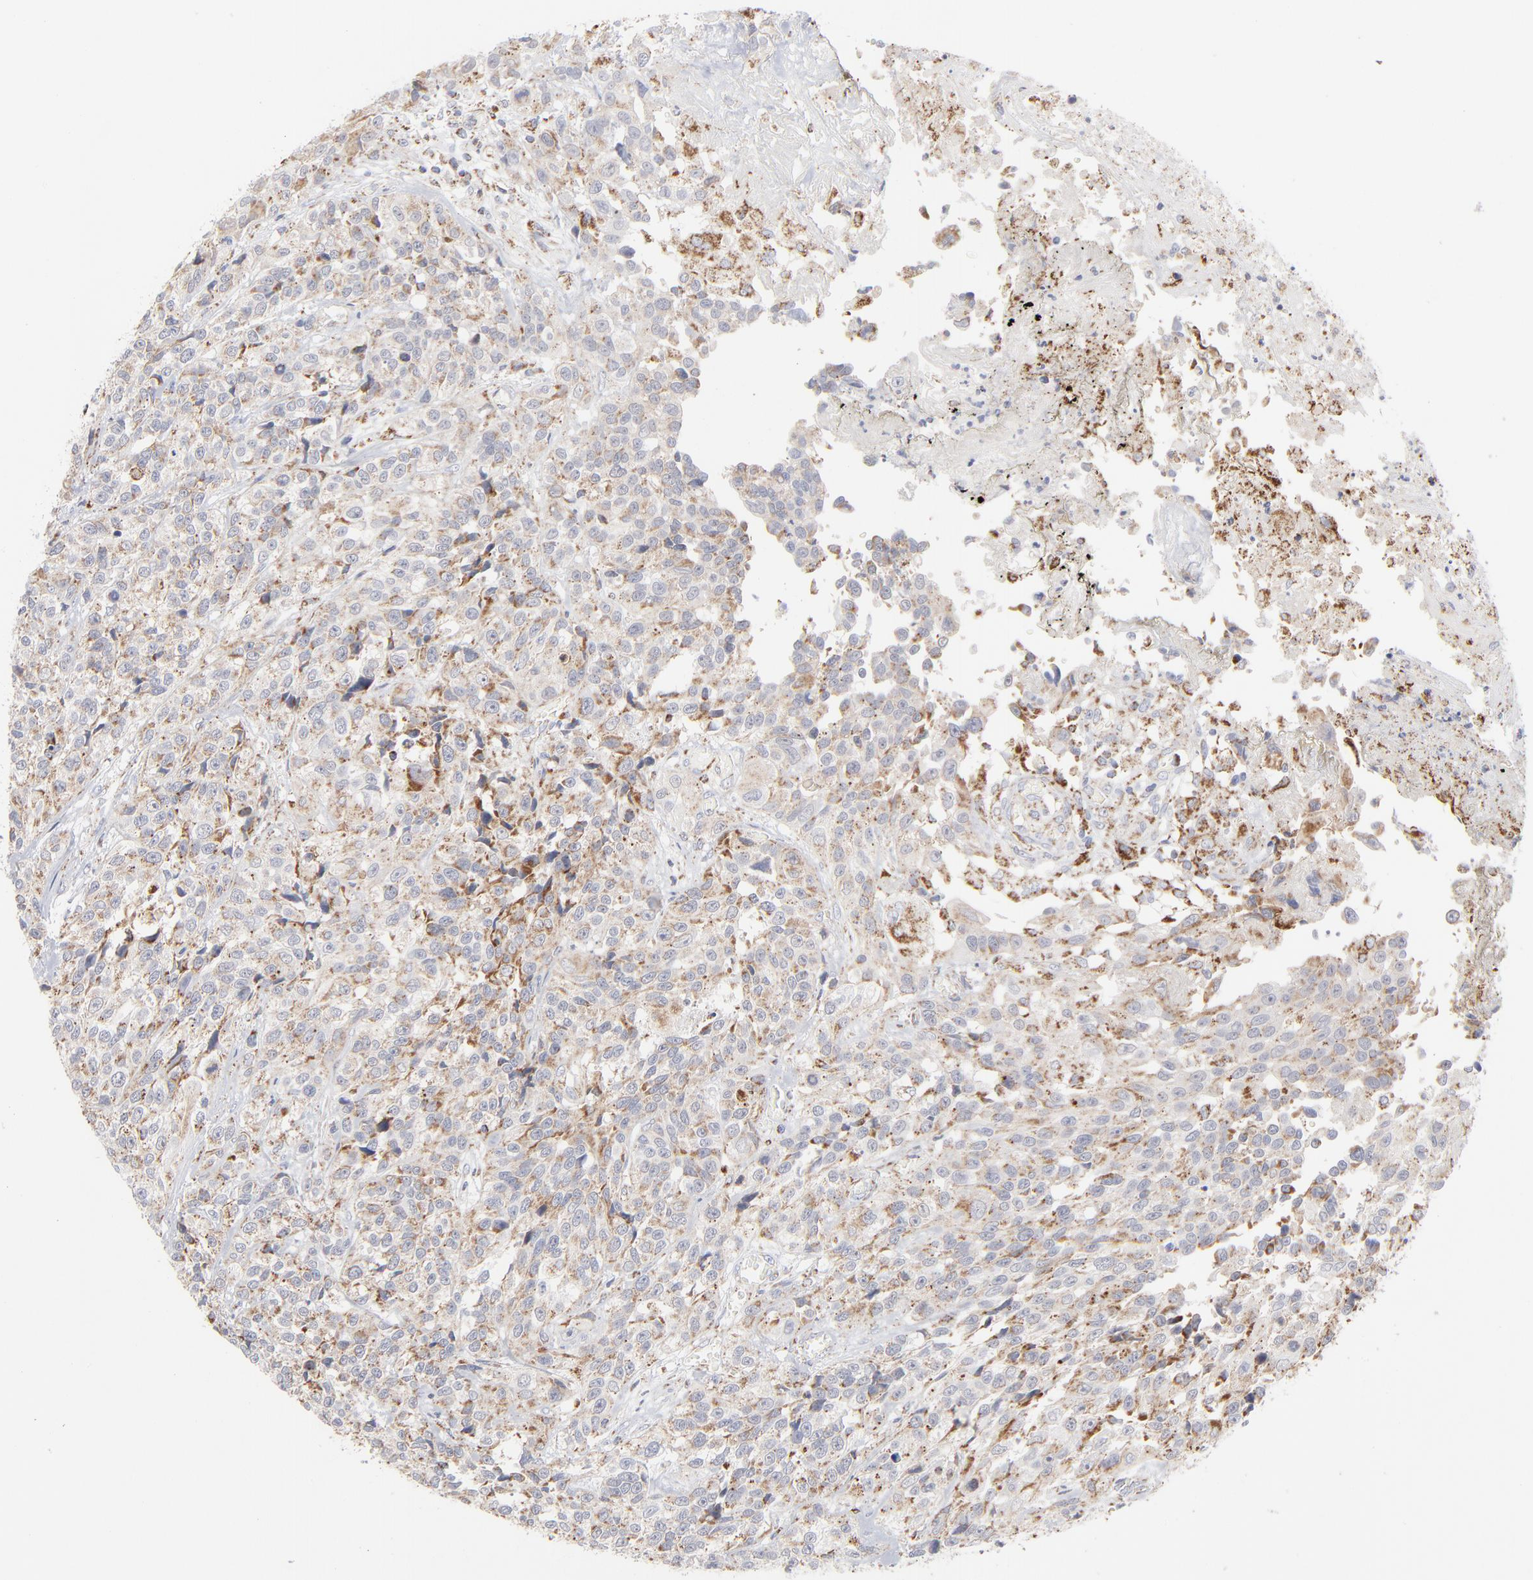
{"staining": {"intensity": "moderate", "quantity": ">75%", "location": "cytoplasmic/membranous"}, "tissue": "urothelial cancer", "cell_type": "Tumor cells", "image_type": "cancer", "snomed": [{"axis": "morphology", "description": "Urothelial carcinoma, High grade"}, {"axis": "topography", "description": "Urinary bladder"}], "caption": "IHC of human high-grade urothelial carcinoma exhibits medium levels of moderate cytoplasmic/membranous staining in about >75% of tumor cells.", "gene": "ASB3", "patient": {"sex": "female", "age": 81}}